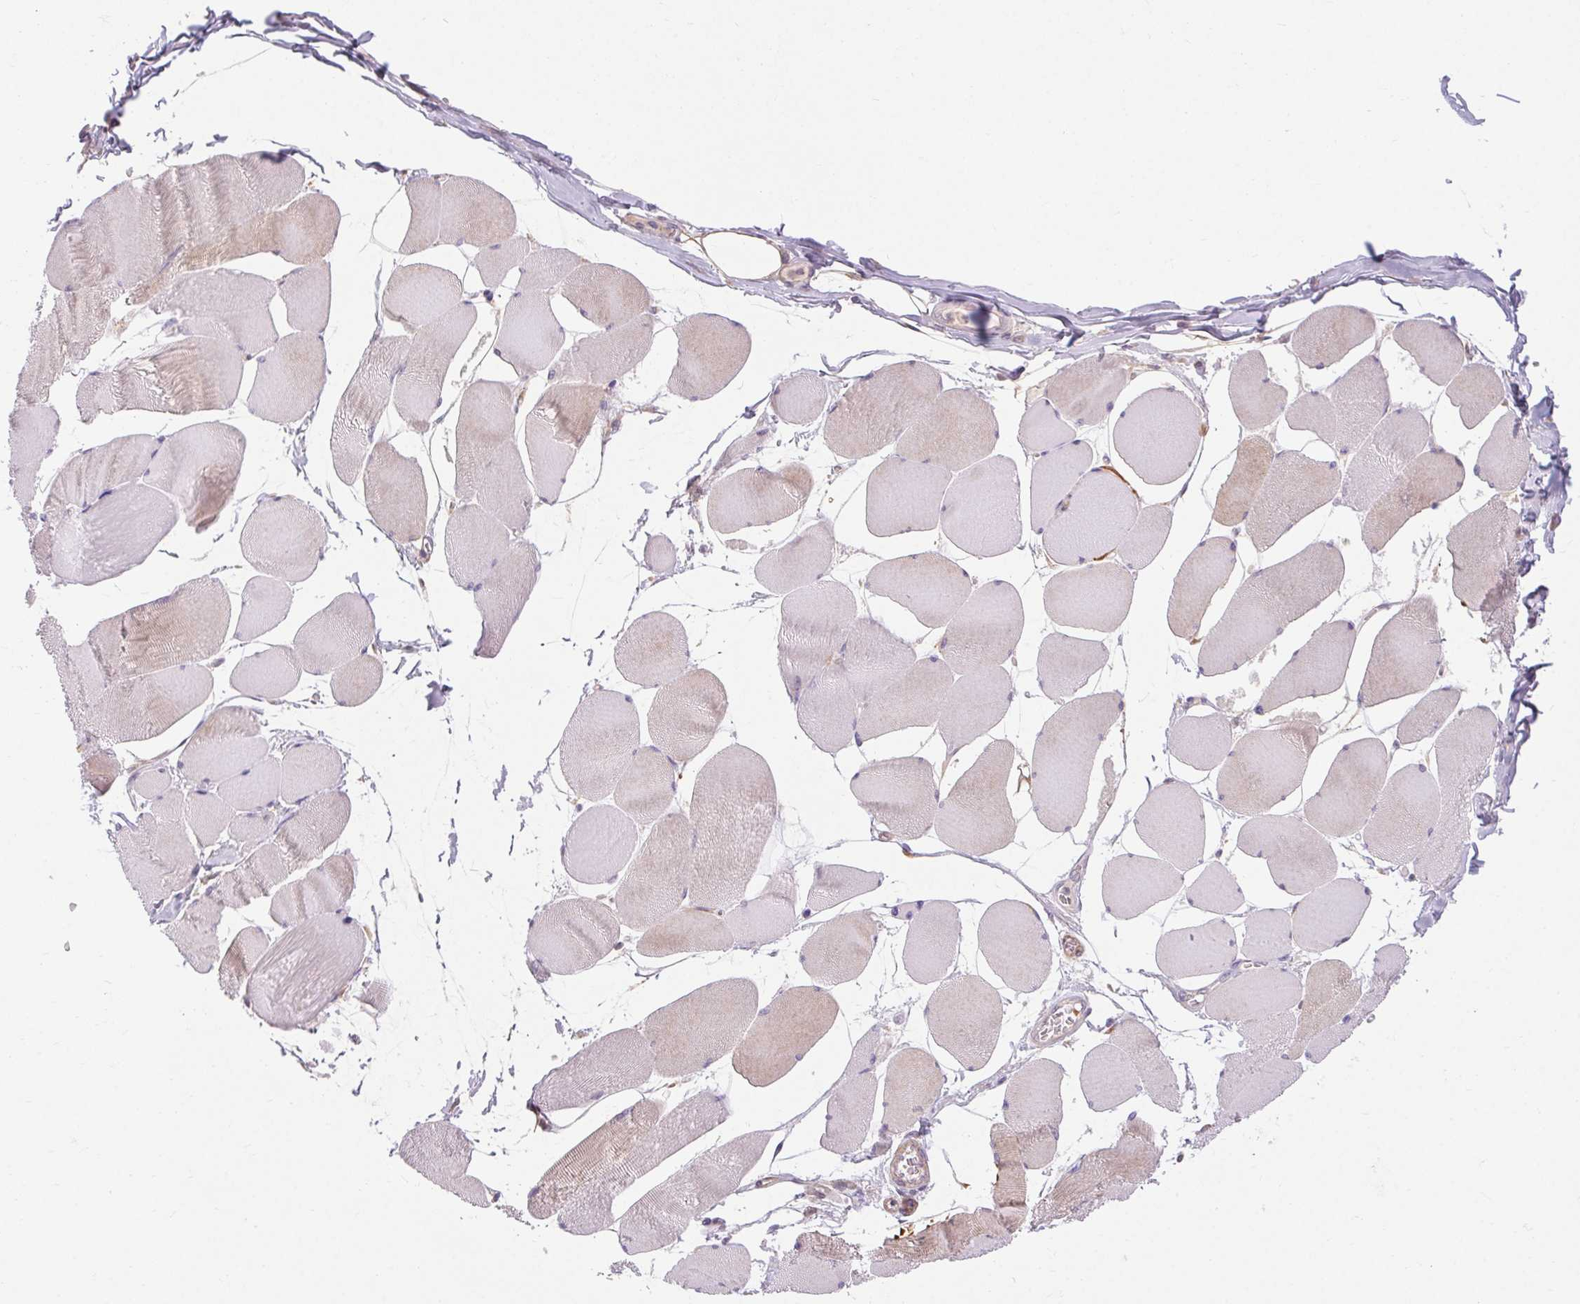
{"staining": {"intensity": "weak", "quantity": "<25%", "location": "cytoplasmic/membranous"}, "tissue": "skeletal muscle", "cell_type": "Myocytes", "image_type": "normal", "snomed": [{"axis": "morphology", "description": "Normal tissue, NOS"}, {"axis": "topography", "description": "Skeletal muscle"}], "caption": "Myocytes show no significant staining in normal skeletal muscle. The staining was performed using DAB to visualize the protein expression in brown, while the nuclei were stained in blue with hematoxylin (Magnification: 20x).", "gene": "TMEM52B", "patient": {"sex": "female", "age": 75}}